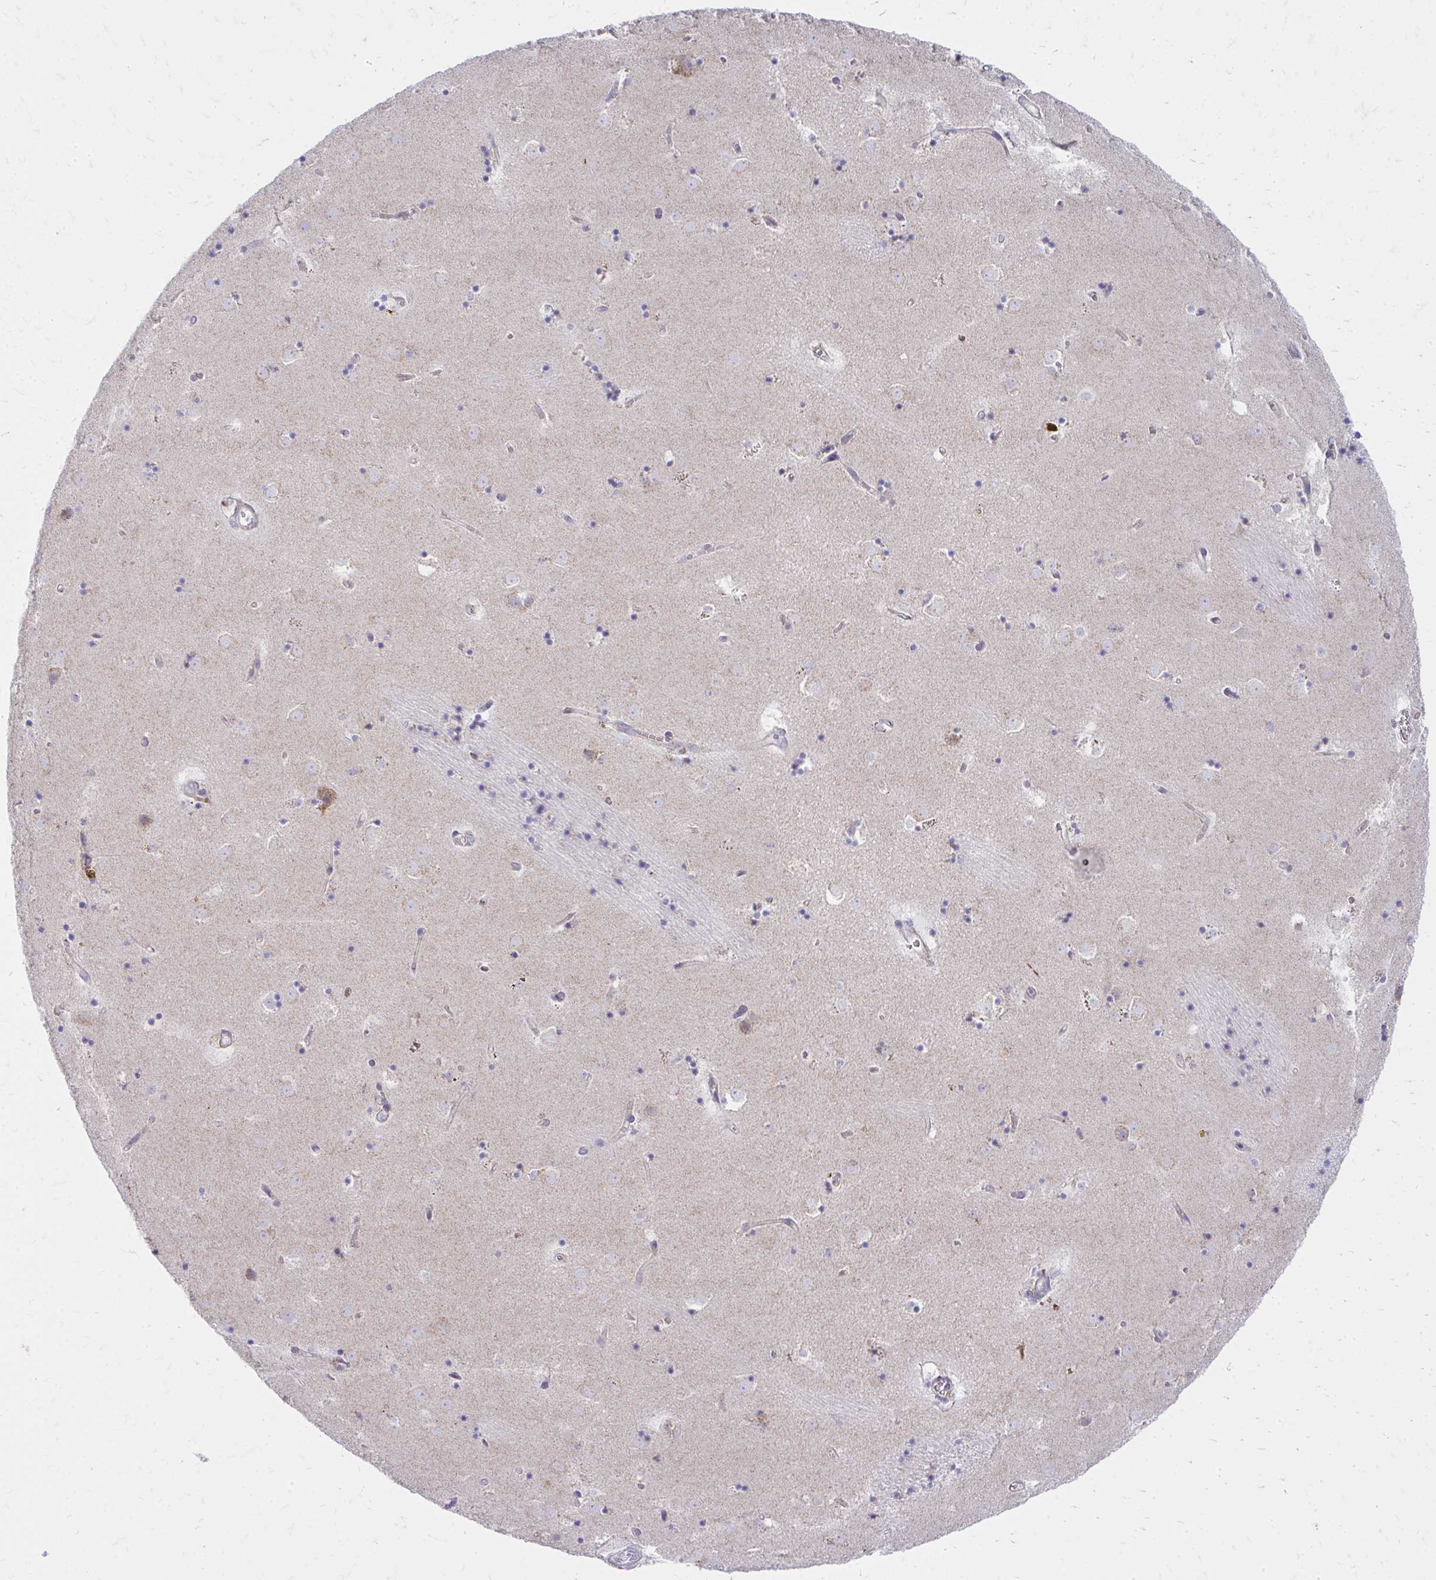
{"staining": {"intensity": "negative", "quantity": "none", "location": "none"}, "tissue": "caudate", "cell_type": "Glial cells", "image_type": "normal", "snomed": [{"axis": "morphology", "description": "Normal tissue, NOS"}, {"axis": "topography", "description": "Lateral ventricle wall"}], "caption": "This is a image of immunohistochemistry (IHC) staining of benign caudate, which shows no positivity in glial cells.", "gene": "MRPL19", "patient": {"sex": "male", "age": 58}}